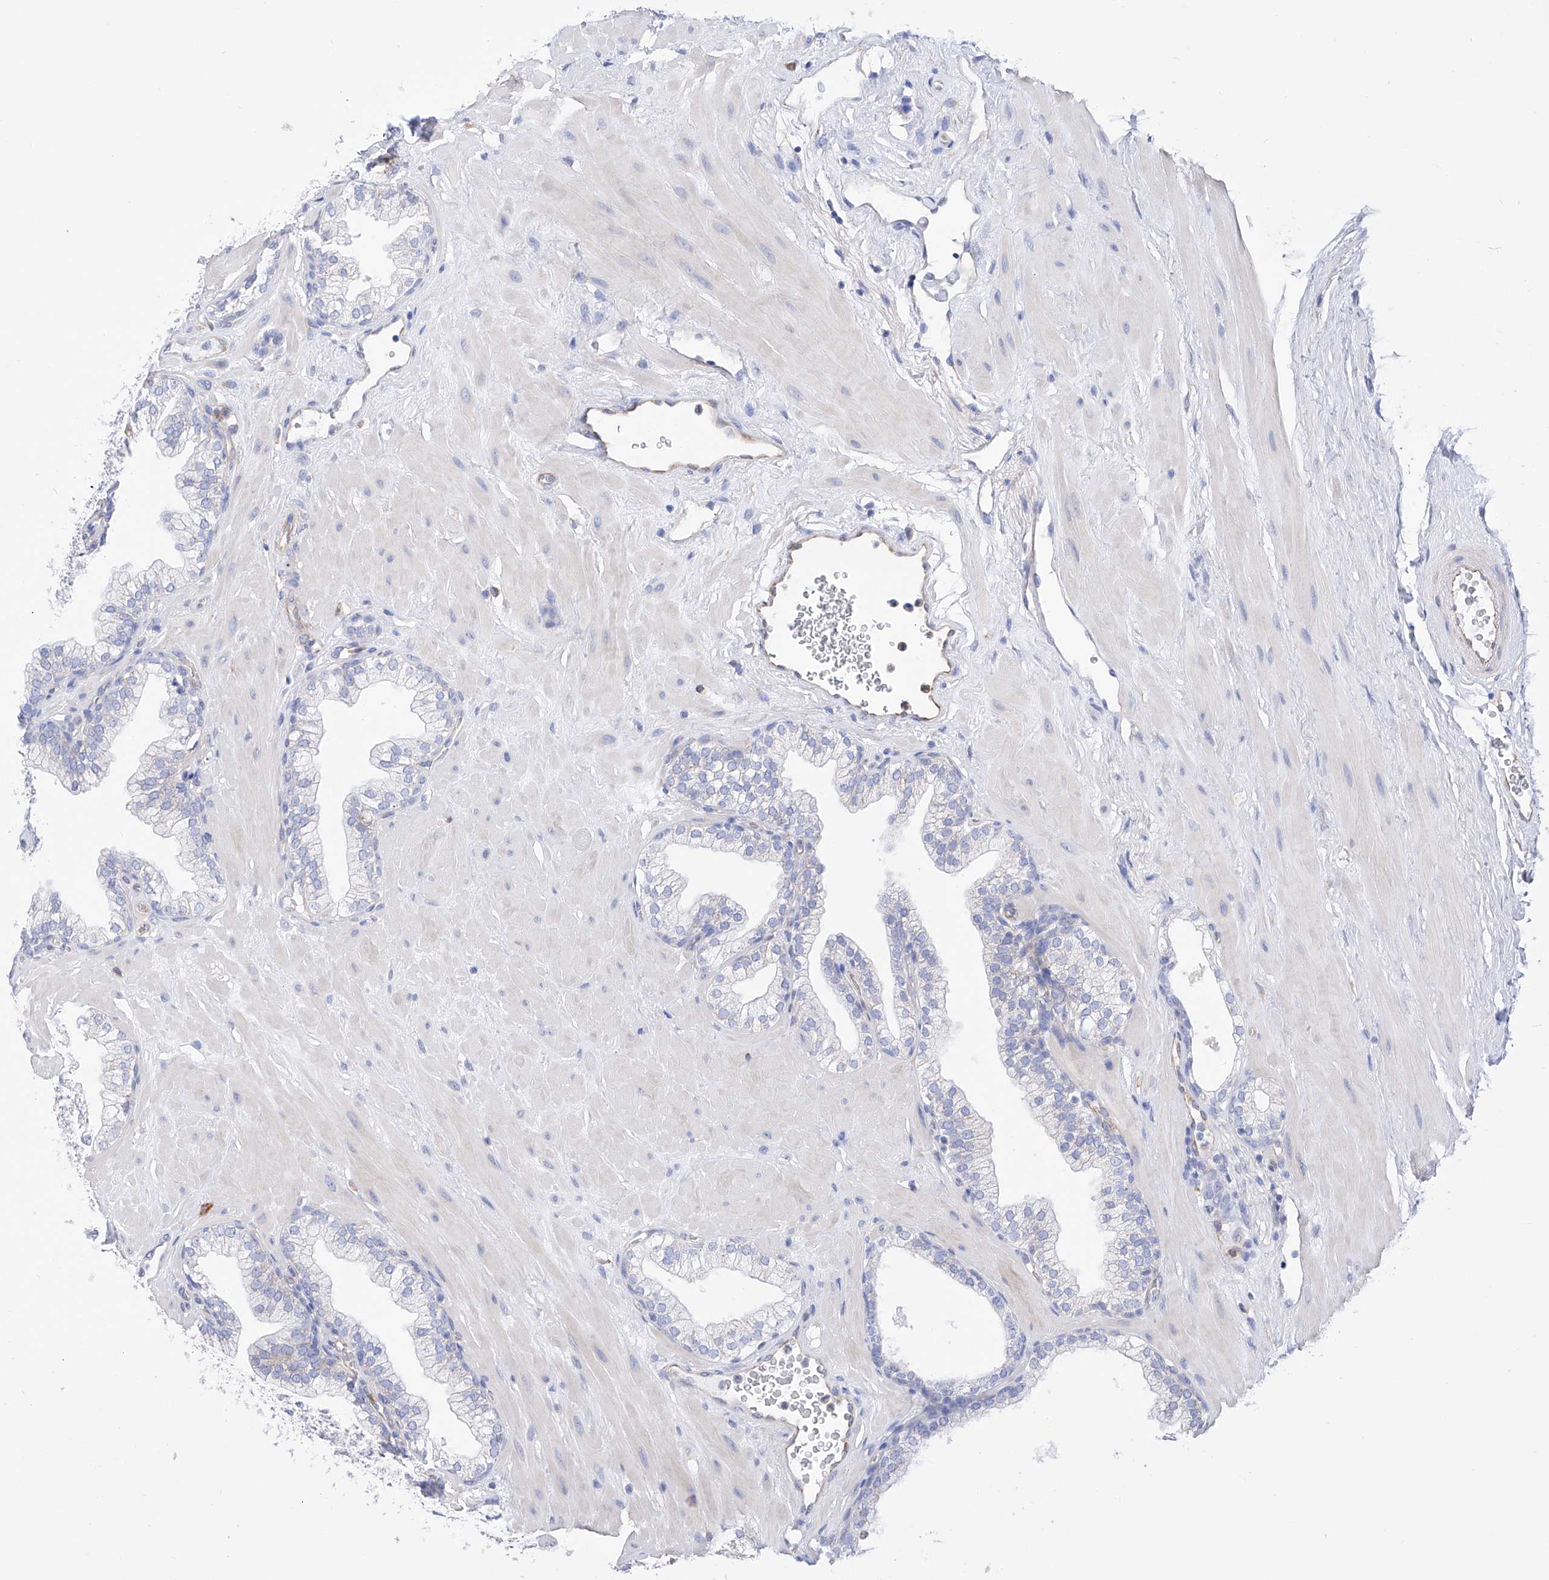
{"staining": {"intensity": "negative", "quantity": "none", "location": "none"}, "tissue": "prostate", "cell_type": "Glandular cells", "image_type": "normal", "snomed": [{"axis": "morphology", "description": "Normal tissue, NOS"}, {"axis": "morphology", "description": "Urothelial carcinoma, Low grade"}, {"axis": "topography", "description": "Urinary bladder"}, {"axis": "topography", "description": "Prostate"}], "caption": "High magnification brightfield microscopy of unremarkable prostate stained with DAB (3,3'-diaminobenzidine) (brown) and counterstained with hematoxylin (blue): glandular cells show no significant expression.", "gene": "FLG", "patient": {"sex": "male", "age": 60}}